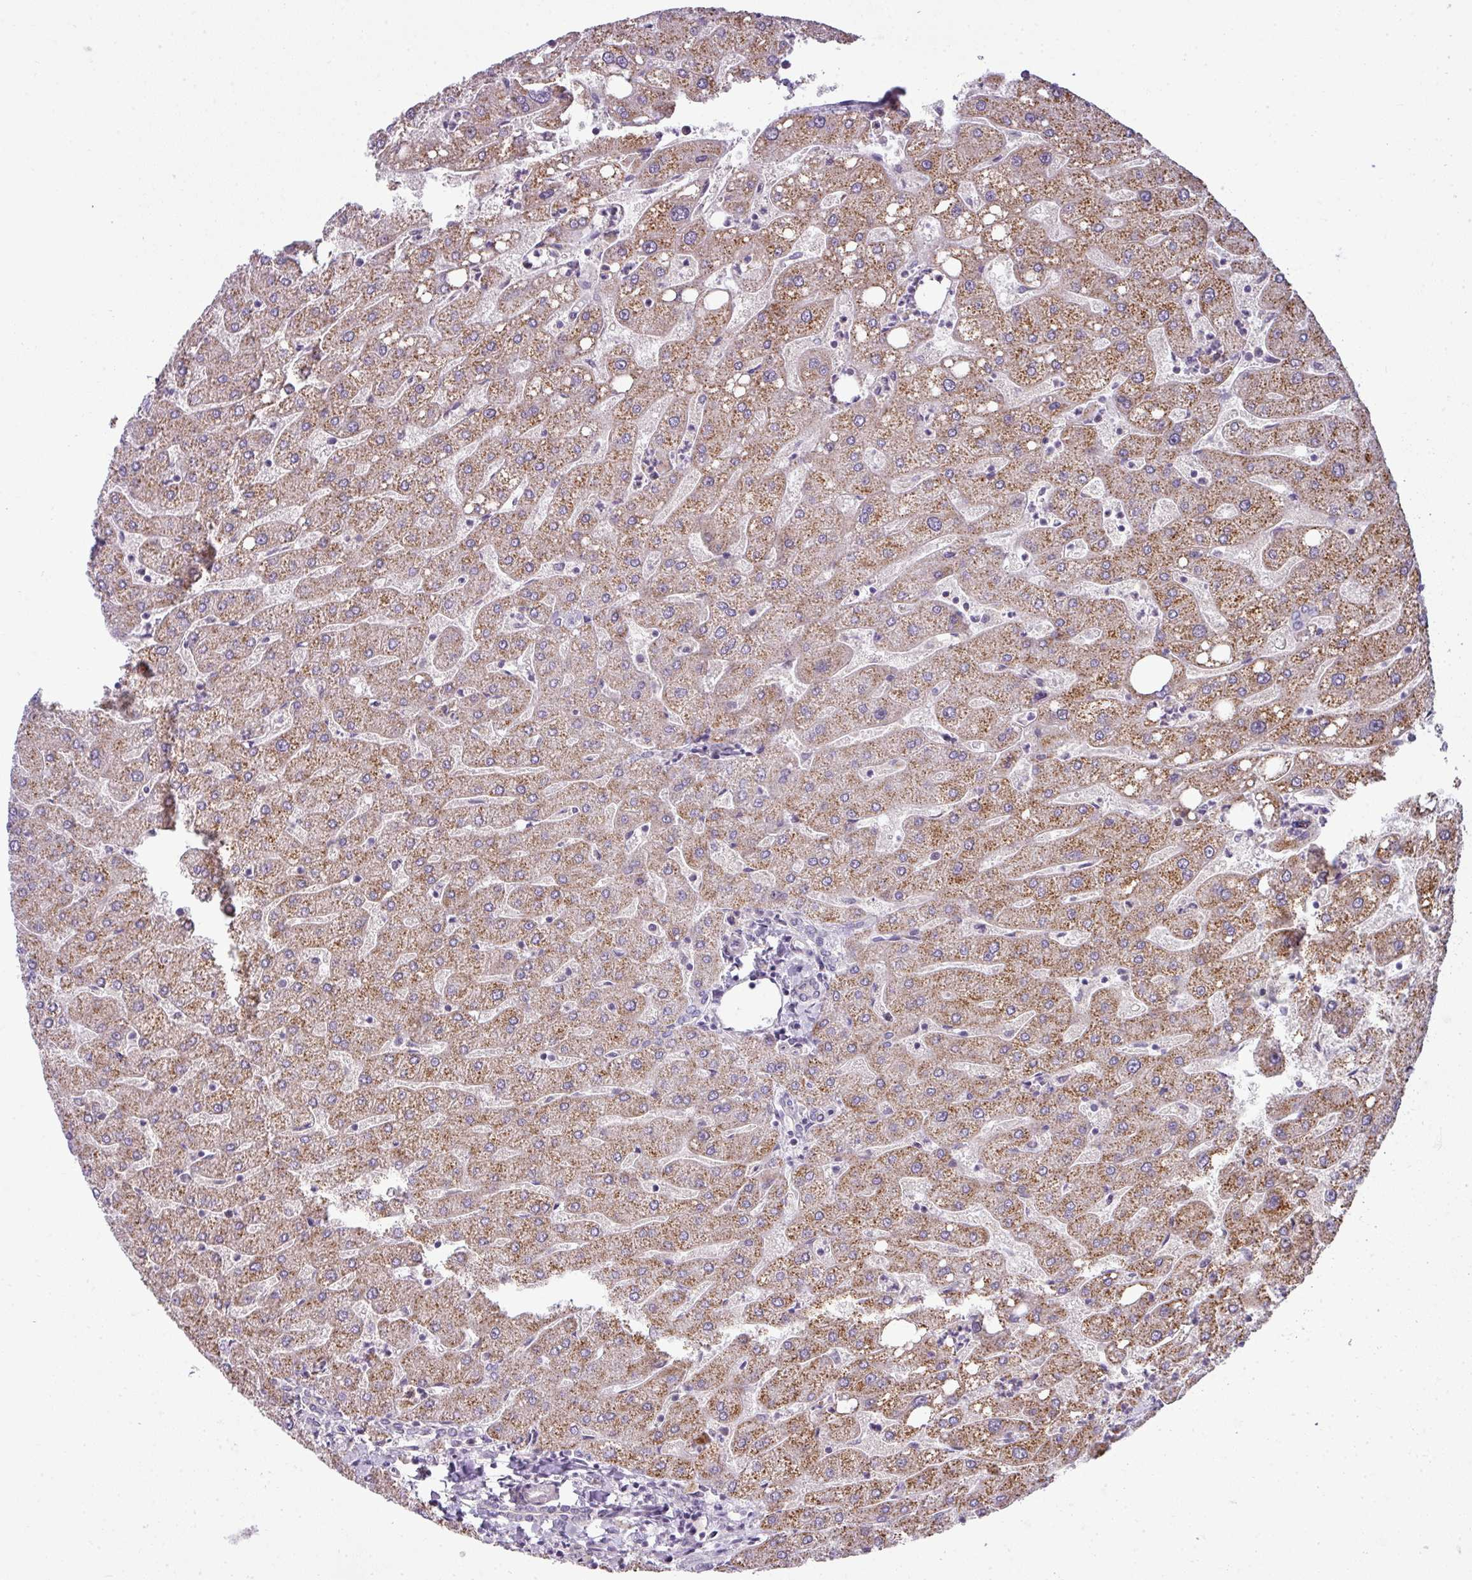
{"staining": {"intensity": "negative", "quantity": "none", "location": "none"}, "tissue": "liver", "cell_type": "Cholangiocytes", "image_type": "normal", "snomed": [{"axis": "morphology", "description": "Normal tissue, NOS"}, {"axis": "topography", "description": "Liver"}], "caption": "Immunohistochemistry (IHC) micrograph of benign human liver stained for a protein (brown), which reveals no expression in cholangiocytes.", "gene": "STAT5A", "patient": {"sex": "male", "age": 67}}